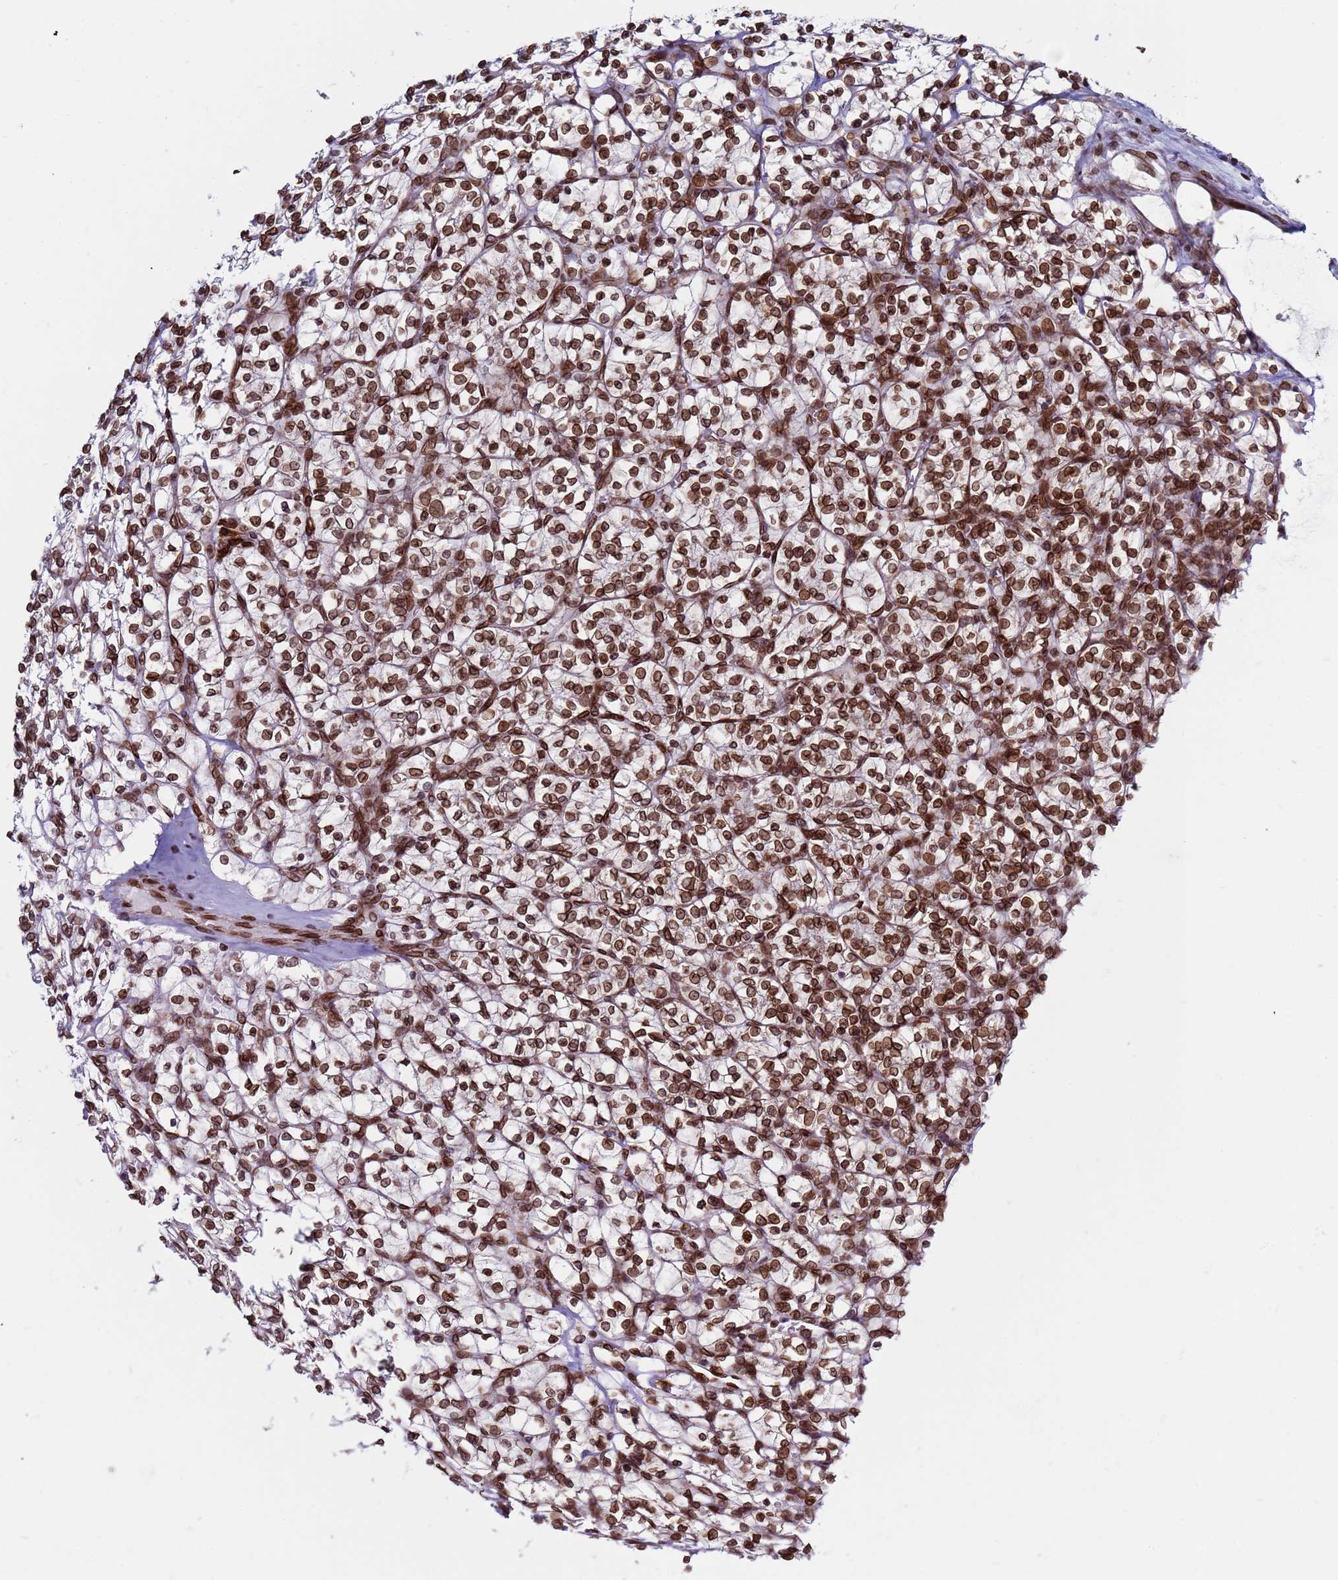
{"staining": {"intensity": "strong", "quantity": ">75%", "location": "nuclear"}, "tissue": "renal cancer", "cell_type": "Tumor cells", "image_type": "cancer", "snomed": [{"axis": "morphology", "description": "Adenocarcinoma, NOS"}, {"axis": "topography", "description": "Kidney"}], "caption": "Protein staining of renal cancer tissue shows strong nuclear expression in about >75% of tumor cells.", "gene": "TOR1AIP1", "patient": {"sex": "female", "age": 64}}